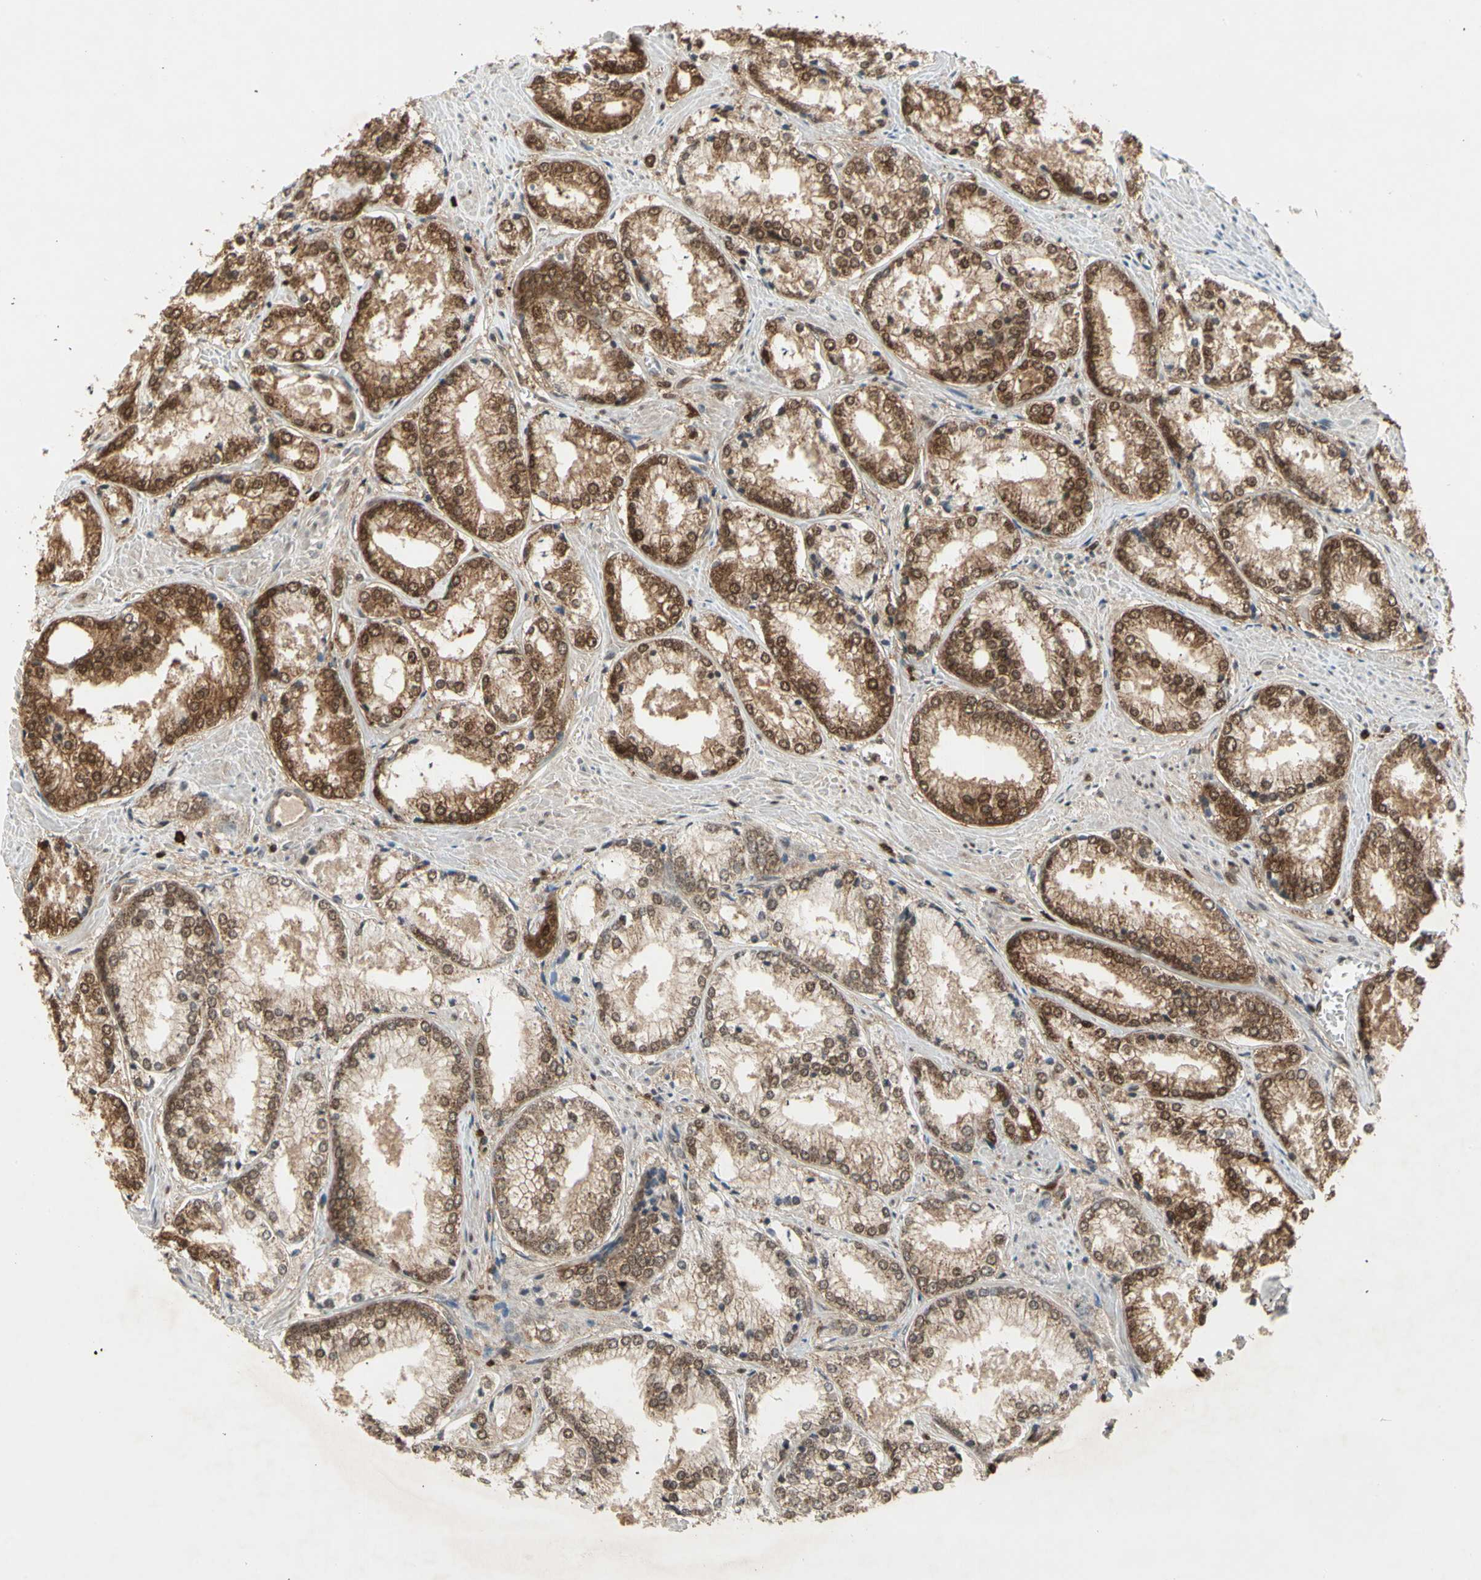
{"staining": {"intensity": "moderate", "quantity": ">75%", "location": "cytoplasmic/membranous,nuclear"}, "tissue": "prostate cancer", "cell_type": "Tumor cells", "image_type": "cancer", "snomed": [{"axis": "morphology", "description": "Adenocarcinoma, Low grade"}, {"axis": "topography", "description": "Prostate"}], "caption": "Human prostate adenocarcinoma (low-grade) stained with a brown dye displays moderate cytoplasmic/membranous and nuclear positive expression in approximately >75% of tumor cells.", "gene": "GSR", "patient": {"sex": "male", "age": 64}}